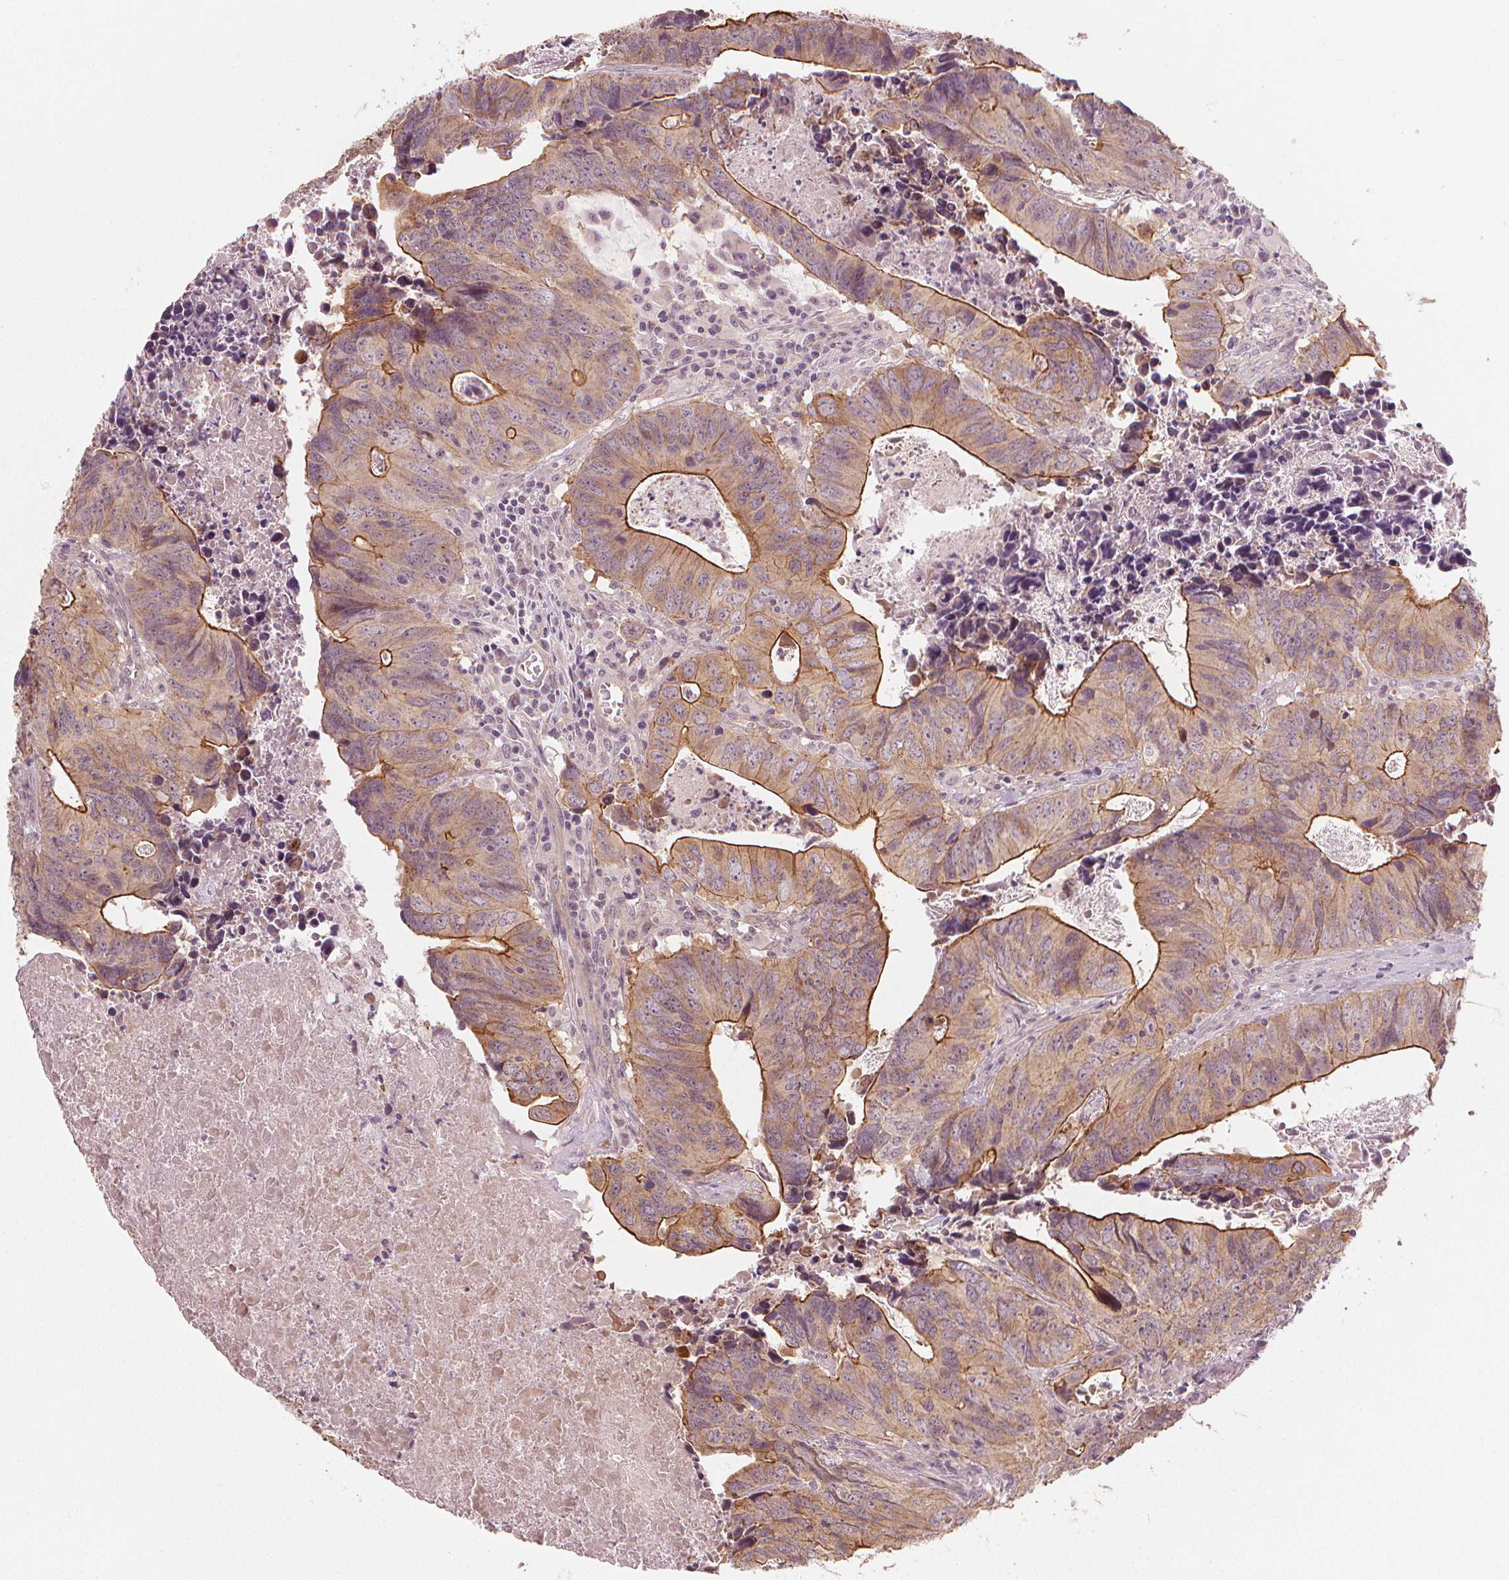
{"staining": {"intensity": "strong", "quantity": "<25%", "location": "cytoplasmic/membranous"}, "tissue": "colorectal cancer", "cell_type": "Tumor cells", "image_type": "cancer", "snomed": [{"axis": "morphology", "description": "Adenocarcinoma, NOS"}, {"axis": "topography", "description": "Colon"}], "caption": "A brown stain labels strong cytoplasmic/membranous expression of a protein in adenocarcinoma (colorectal) tumor cells.", "gene": "CLBA1", "patient": {"sex": "female", "age": 82}}